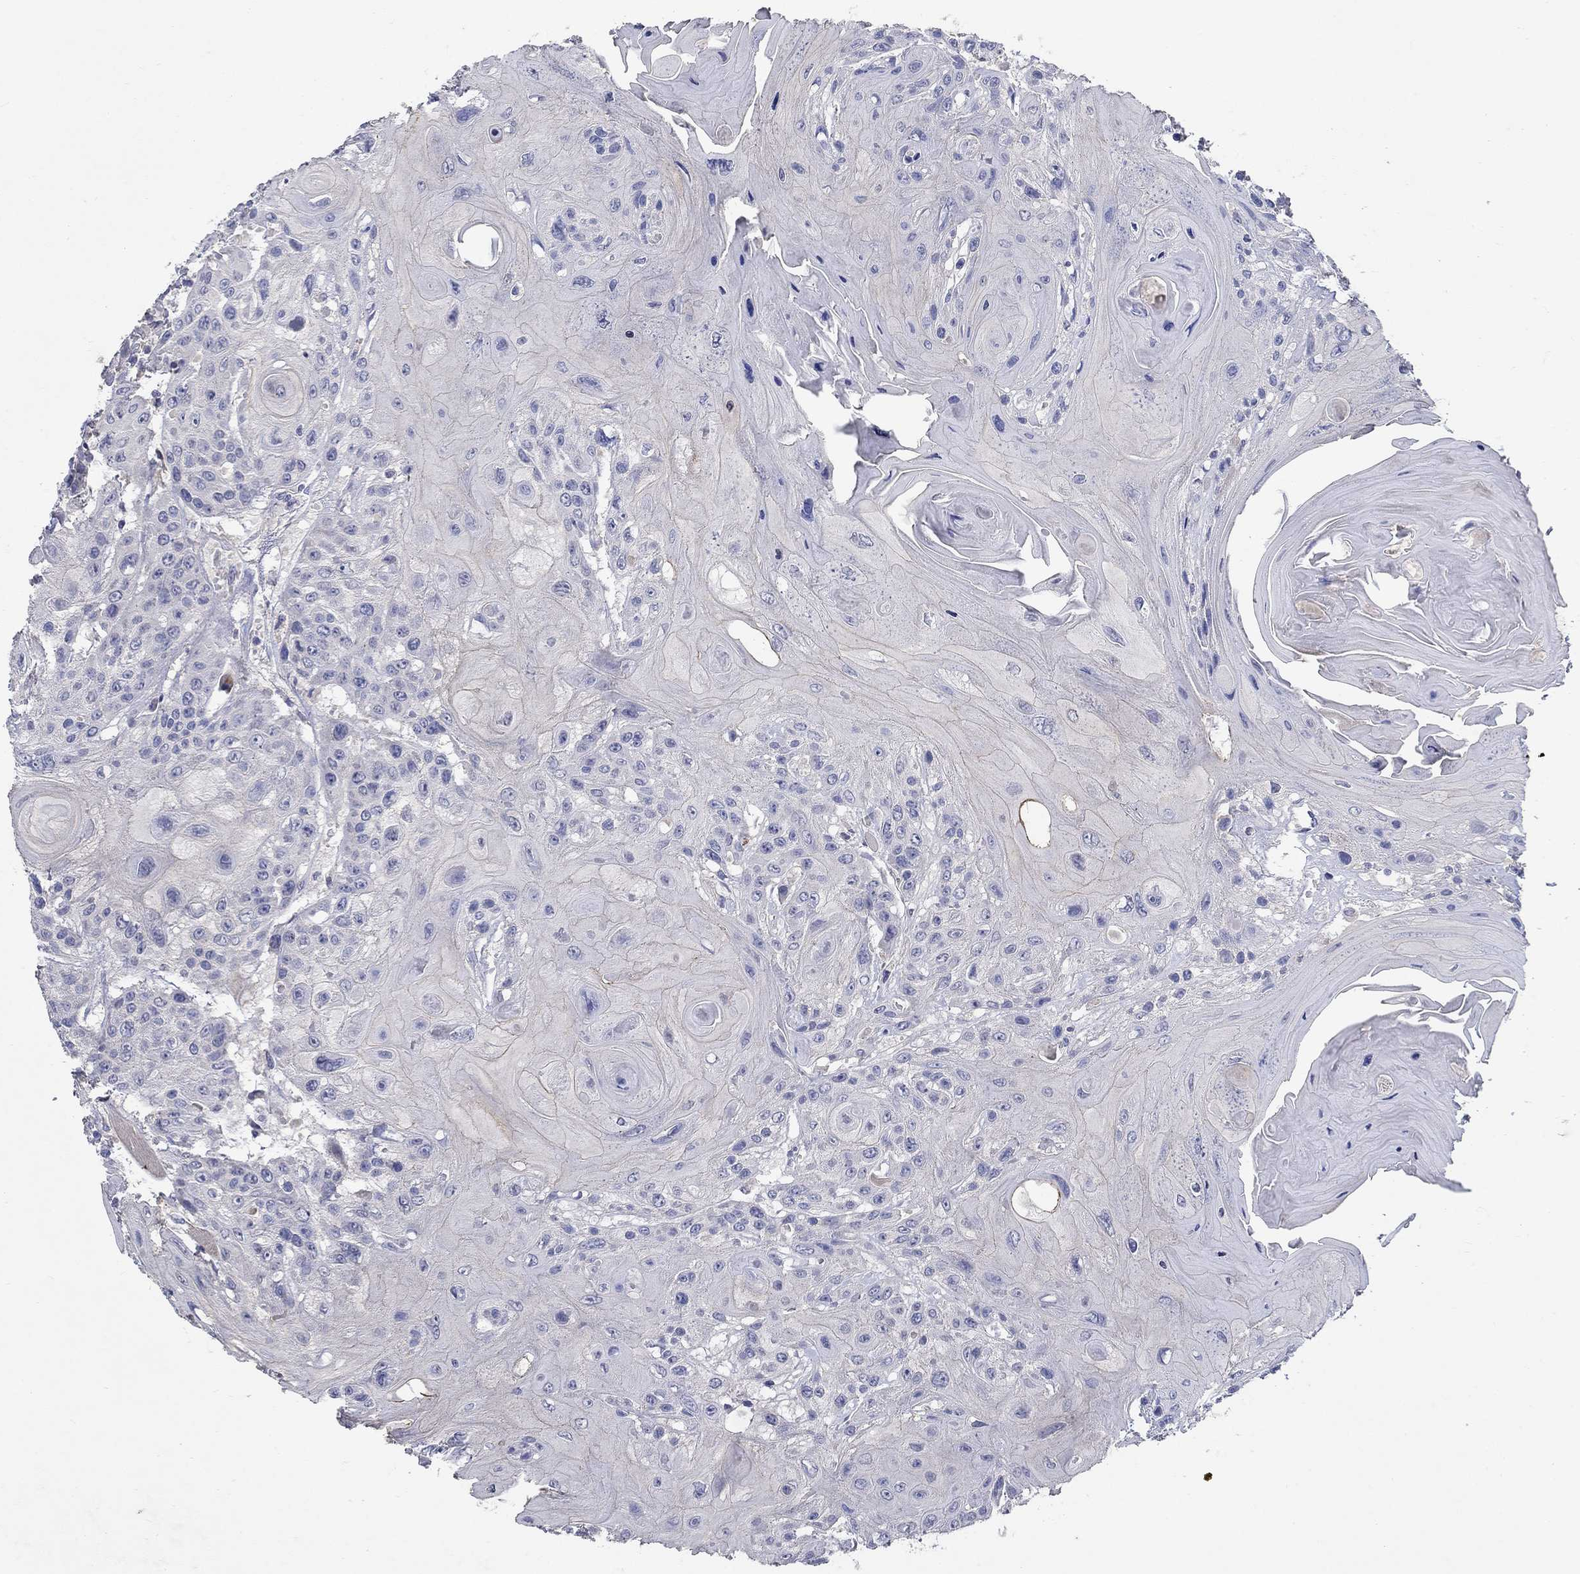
{"staining": {"intensity": "negative", "quantity": "none", "location": "none"}, "tissue": "head and neck cancer", "cell_type": "Tumor cells", "image_type": "cancer", "snomed": [{"axis": "morphology", "description": "Squamous cell carcinoma, NOS"}, {"axis": "topography", "description": "Head-Neck"}], "caption": "Immunohistochemical staining of head and neck cancer (squamous cell carcinoma) shows no significant positivity in tumor cells.", "gene": "PROZ", "patient": {"sex": "female", "age": 59}}